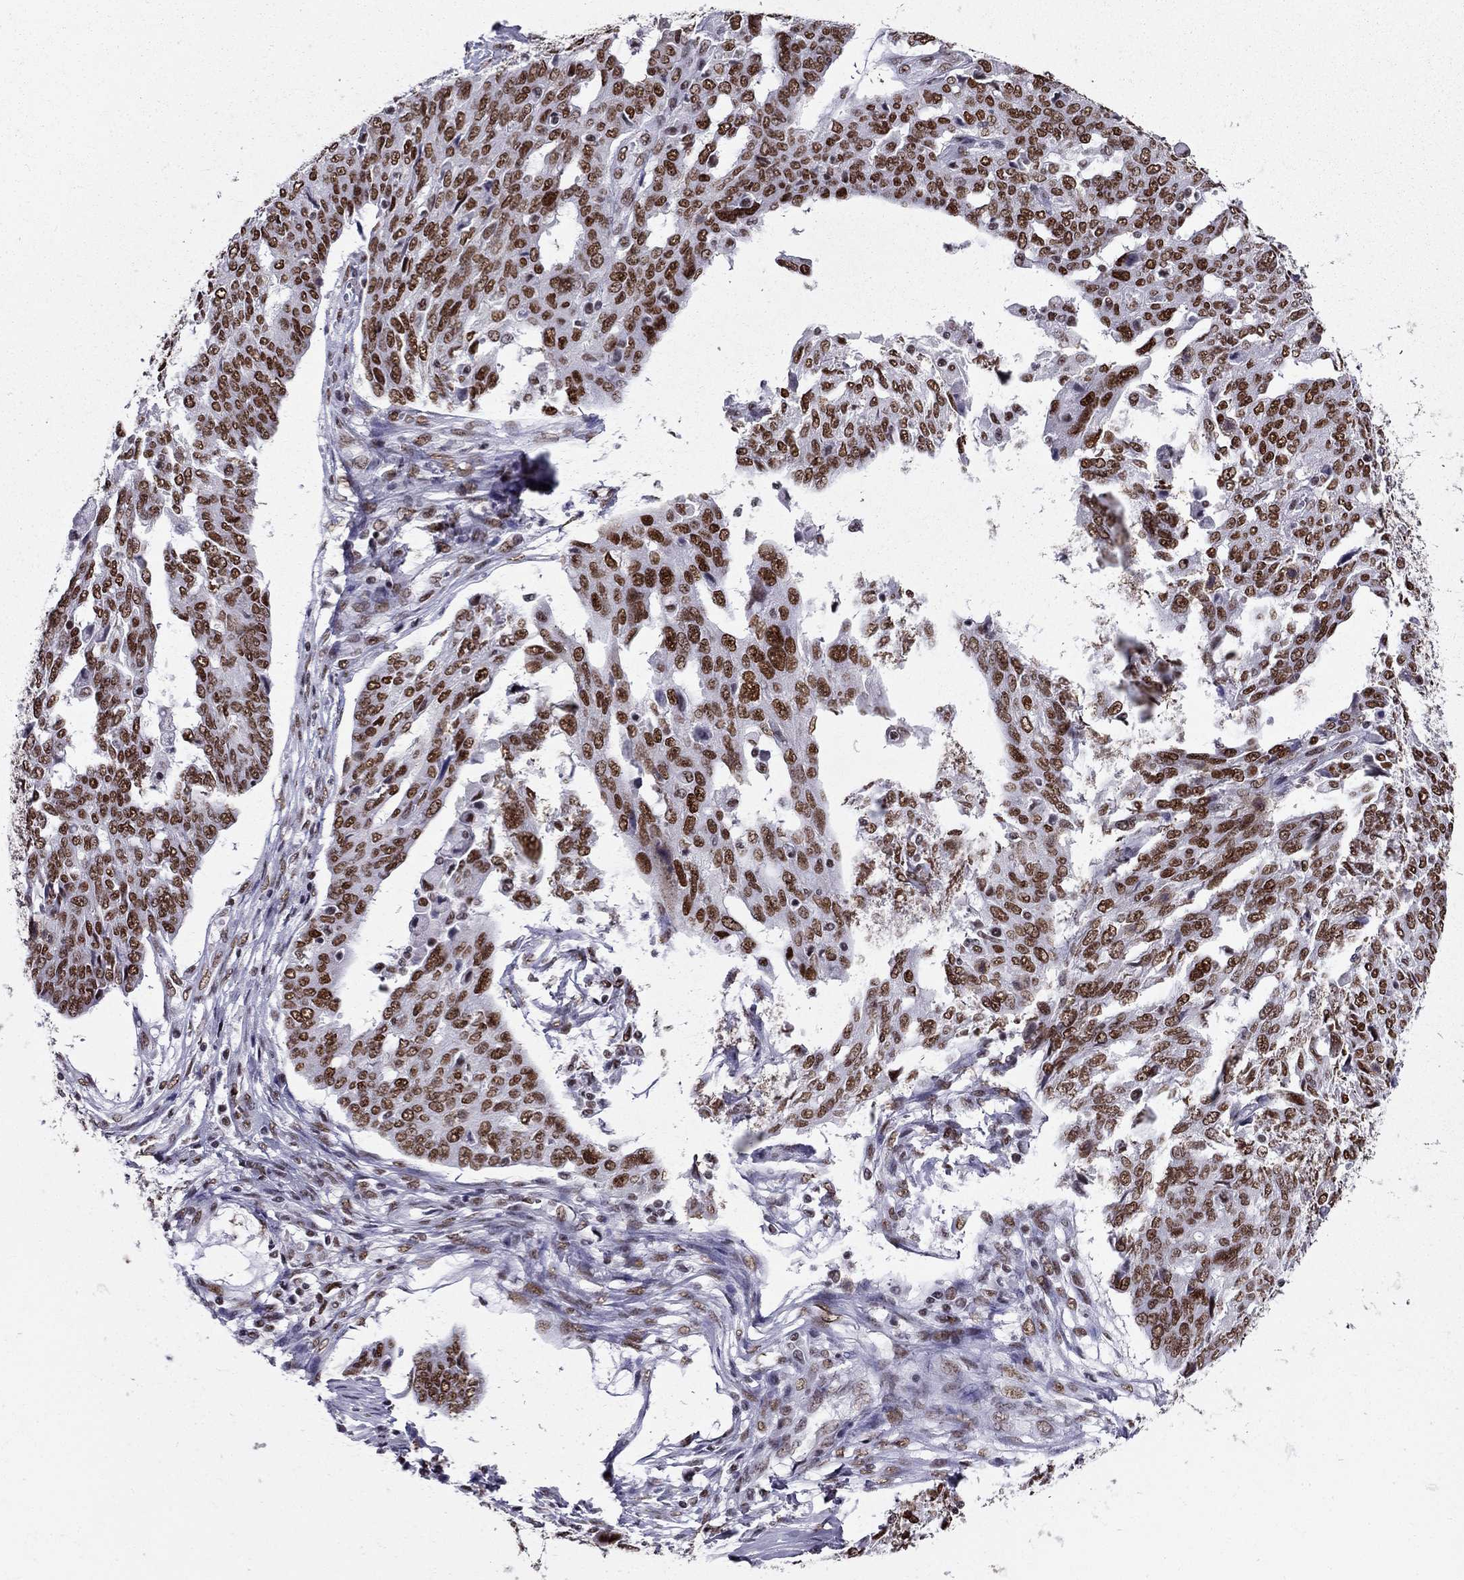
{"staining": {"intensity": "strong", "quantity": ">75%", "location": "nuclear"}, "tissue": "ovarian cancer", "cell_type": "Tumor cells", "image_type": "cancer", "snomed": [{"axis": "morphology", "description": "Cystadenocarcinoma, serous, NOS"}, {"axis": "topography", "description": "Ovary"}], "caption": "There is high levels of strong nuclear staining in tumor cells of ovarian serous cystadenocarcinoma, as demonstrated by immunohistochemical staining (brown color).", "gene": "ZNF420", "patient": {"sex": "female", "age": 67}}